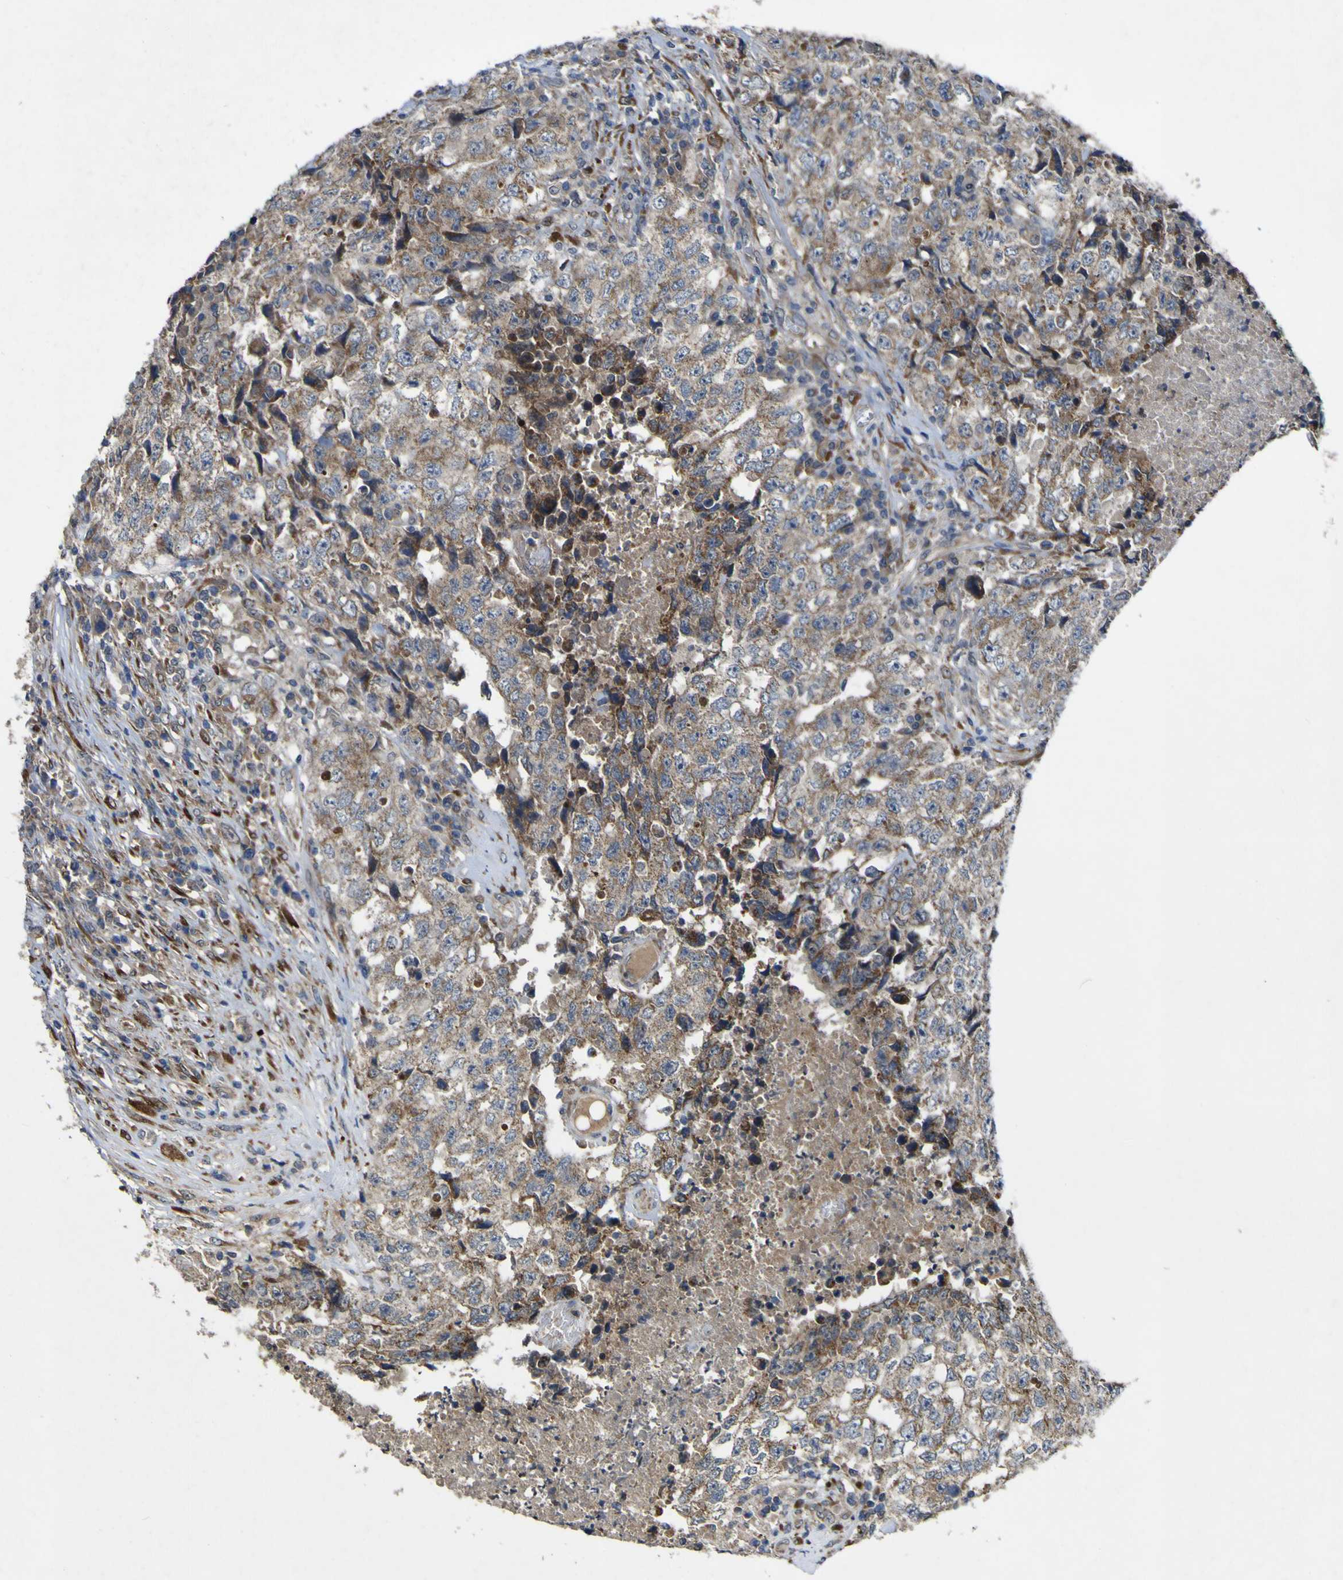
{"staining": {"intensity": "moderate", "quantity": ">75%", "location": "cytoplasmic/membranous"}, "tissue": "testis cancer", "cell_type": "Tumor cells", "image_type": "cancer", "snomed": [{"axis": "morphology", "description": "Necrosis, NOS"}, {"axis": "morphology", "description": "Carcinoma, Embryonal, NOS"}, {"axis": "topography", "description": "Testis"}], "caption": "This photomicrograph reveals immunohistochemistry staining of embryonal carcinoma (testis), with medium moderate cytoplasmic/membranous staining in about >75% of tumor cells.", "gene": "IRAK2", "patient": {"sex": "male", "age": 19}}